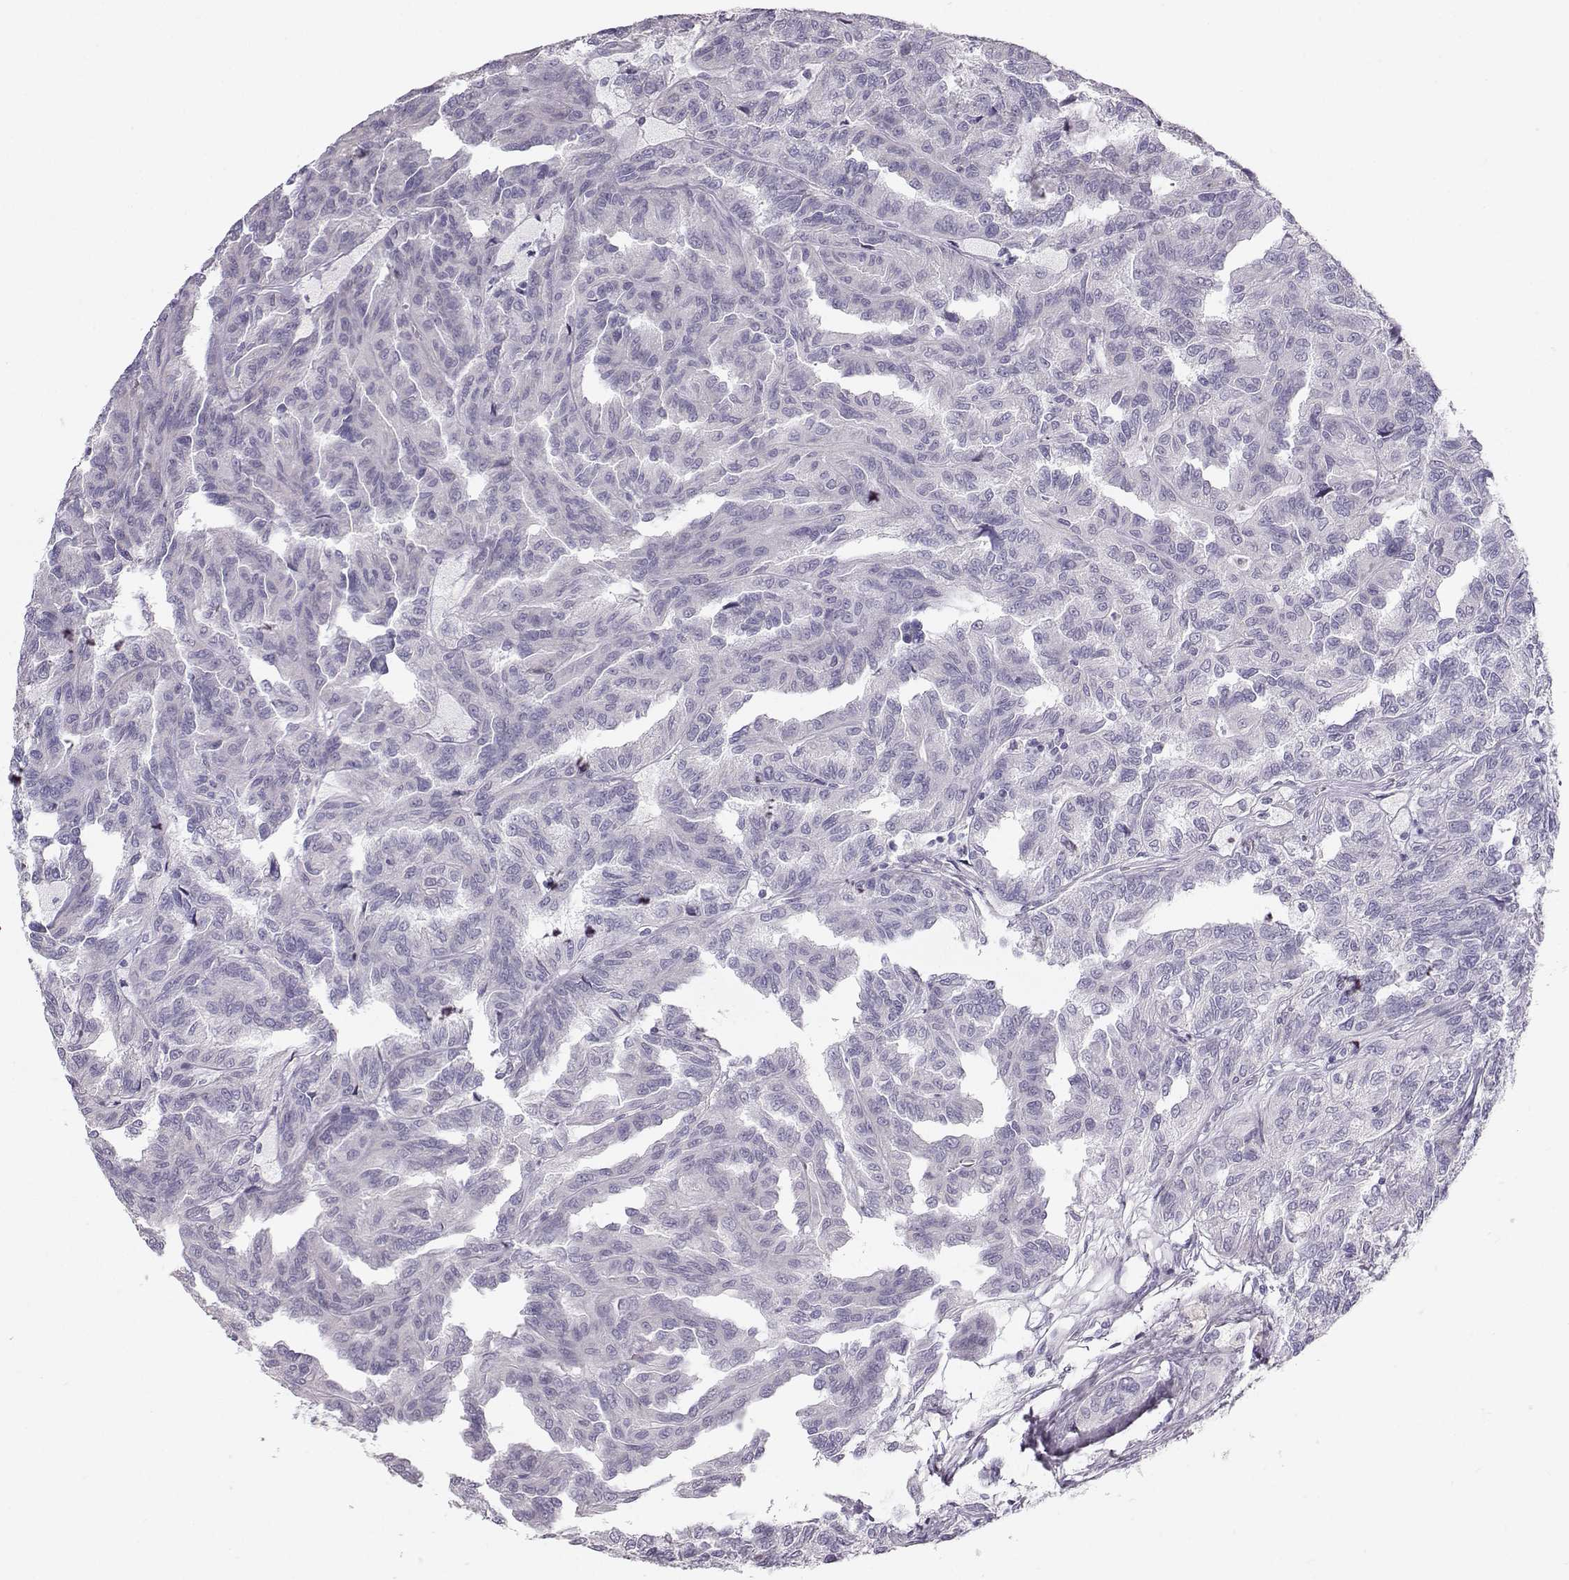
{"staining": {"intensity": "negative", "quantity": "none", "location": "none"}, "tissue": "renal cancer", "cell_type": "Tumor cells", "image_type": "cancer", "snomed": [{"axis": "morphology", "description": "Adenocarcinoma, NOS"}, {"axis": "topography", "description": "Kidney"}], "caption": "This is an immunohistochemistry photomicrograph of human adenocarcinoma (renal). There is no positivity in tumor cells.", "gene": "CASR", "patient": {"sex": "male", "age": 79}}